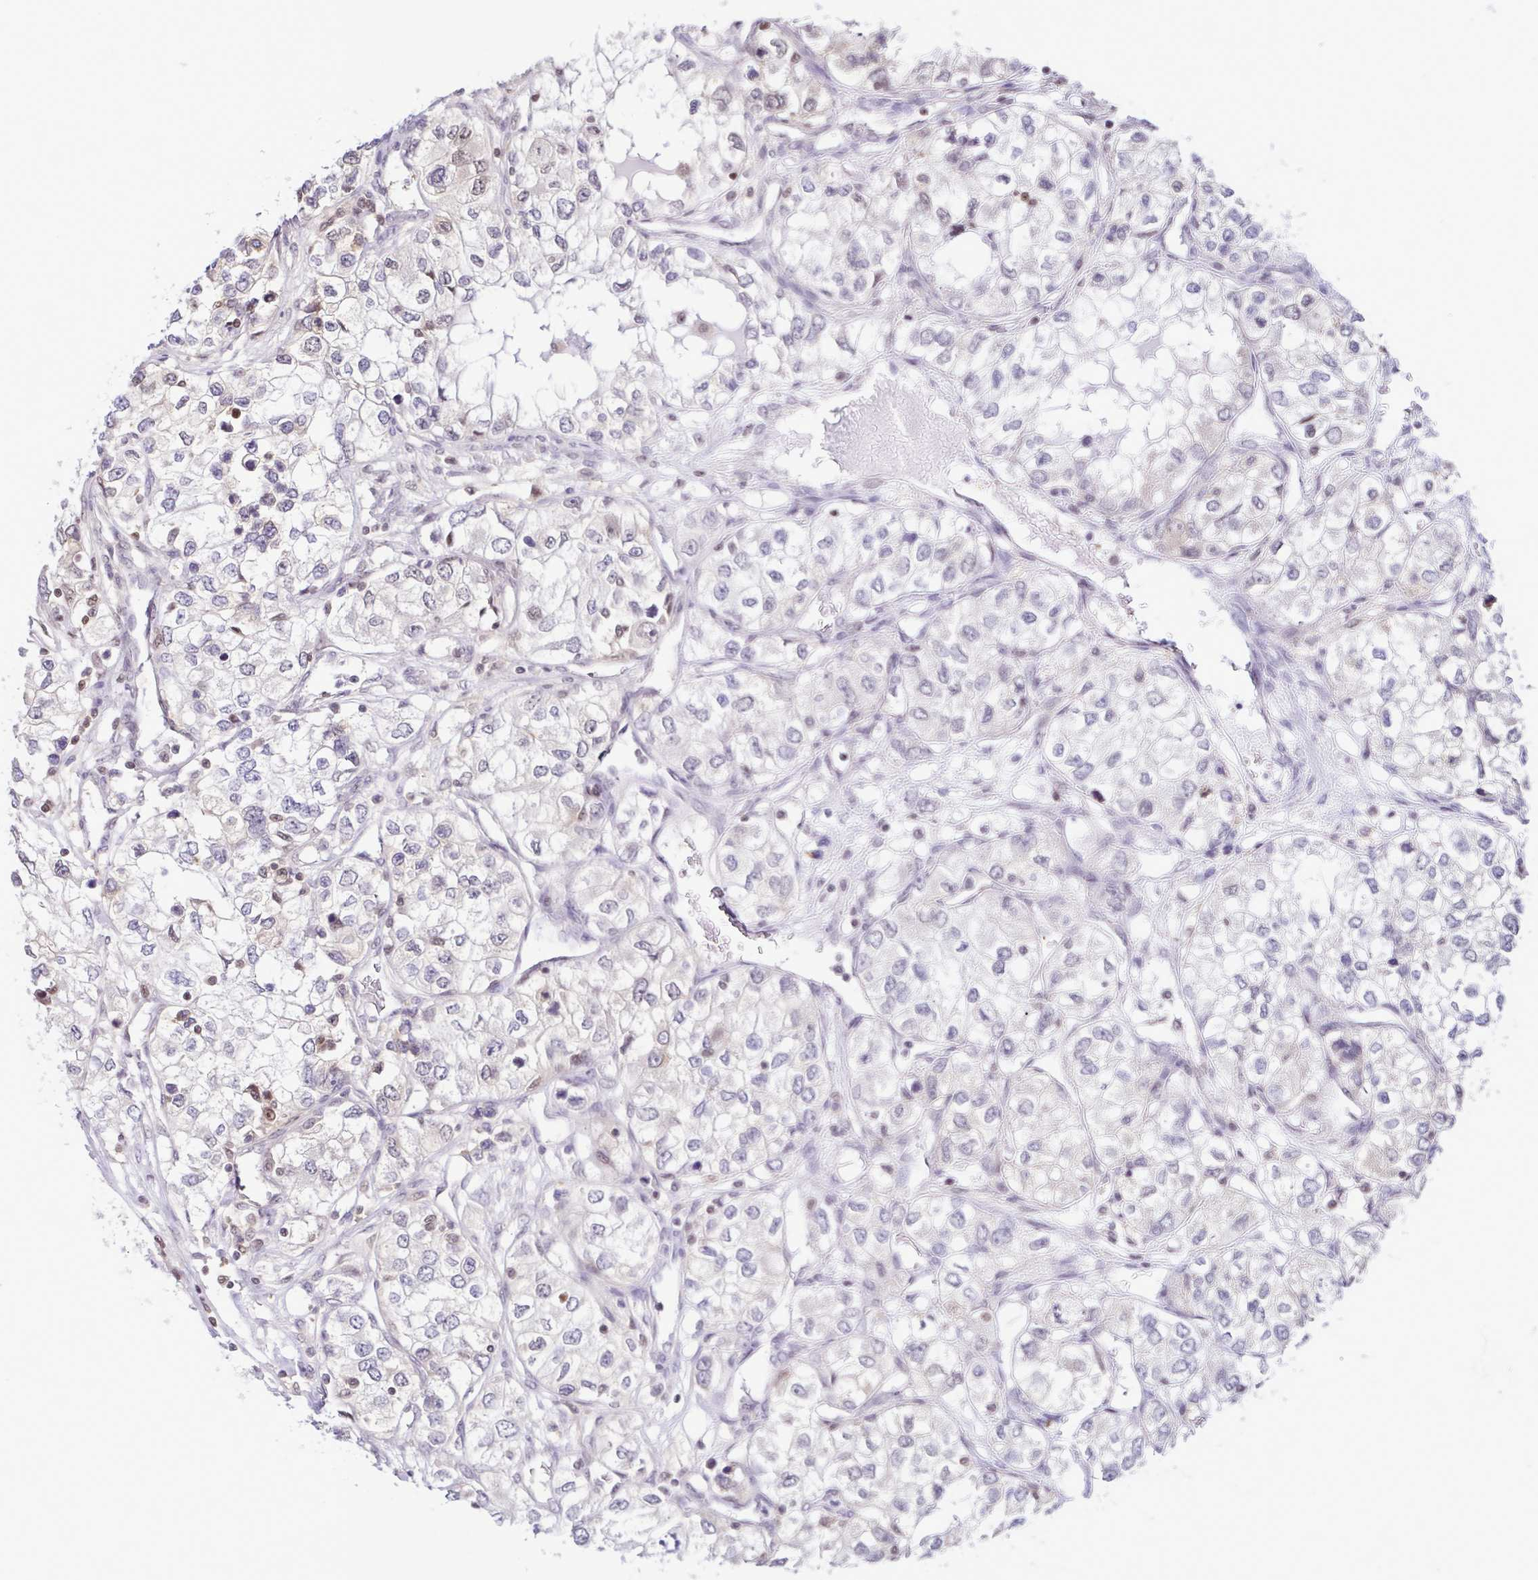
{"staining": {"intensity": "negative", "quantity": "none", "location": "none"}, "tissue": "renal cancer", "cell_type": "Tumor cells", "image_type": "cancer", "snomed": [{"axis": "morphology", "description": "Adenocarcinoma, NOS"}, {"axis": "topography", "description": "Kidney"}], "caption": "A high-resolution micrograph shows IHC staining of renal cancer (adenocarcinoma), which displays no significant positivity in tumor cells.", "gene": "PSMB9", "patient": {"sex": "female", "age": 59}}